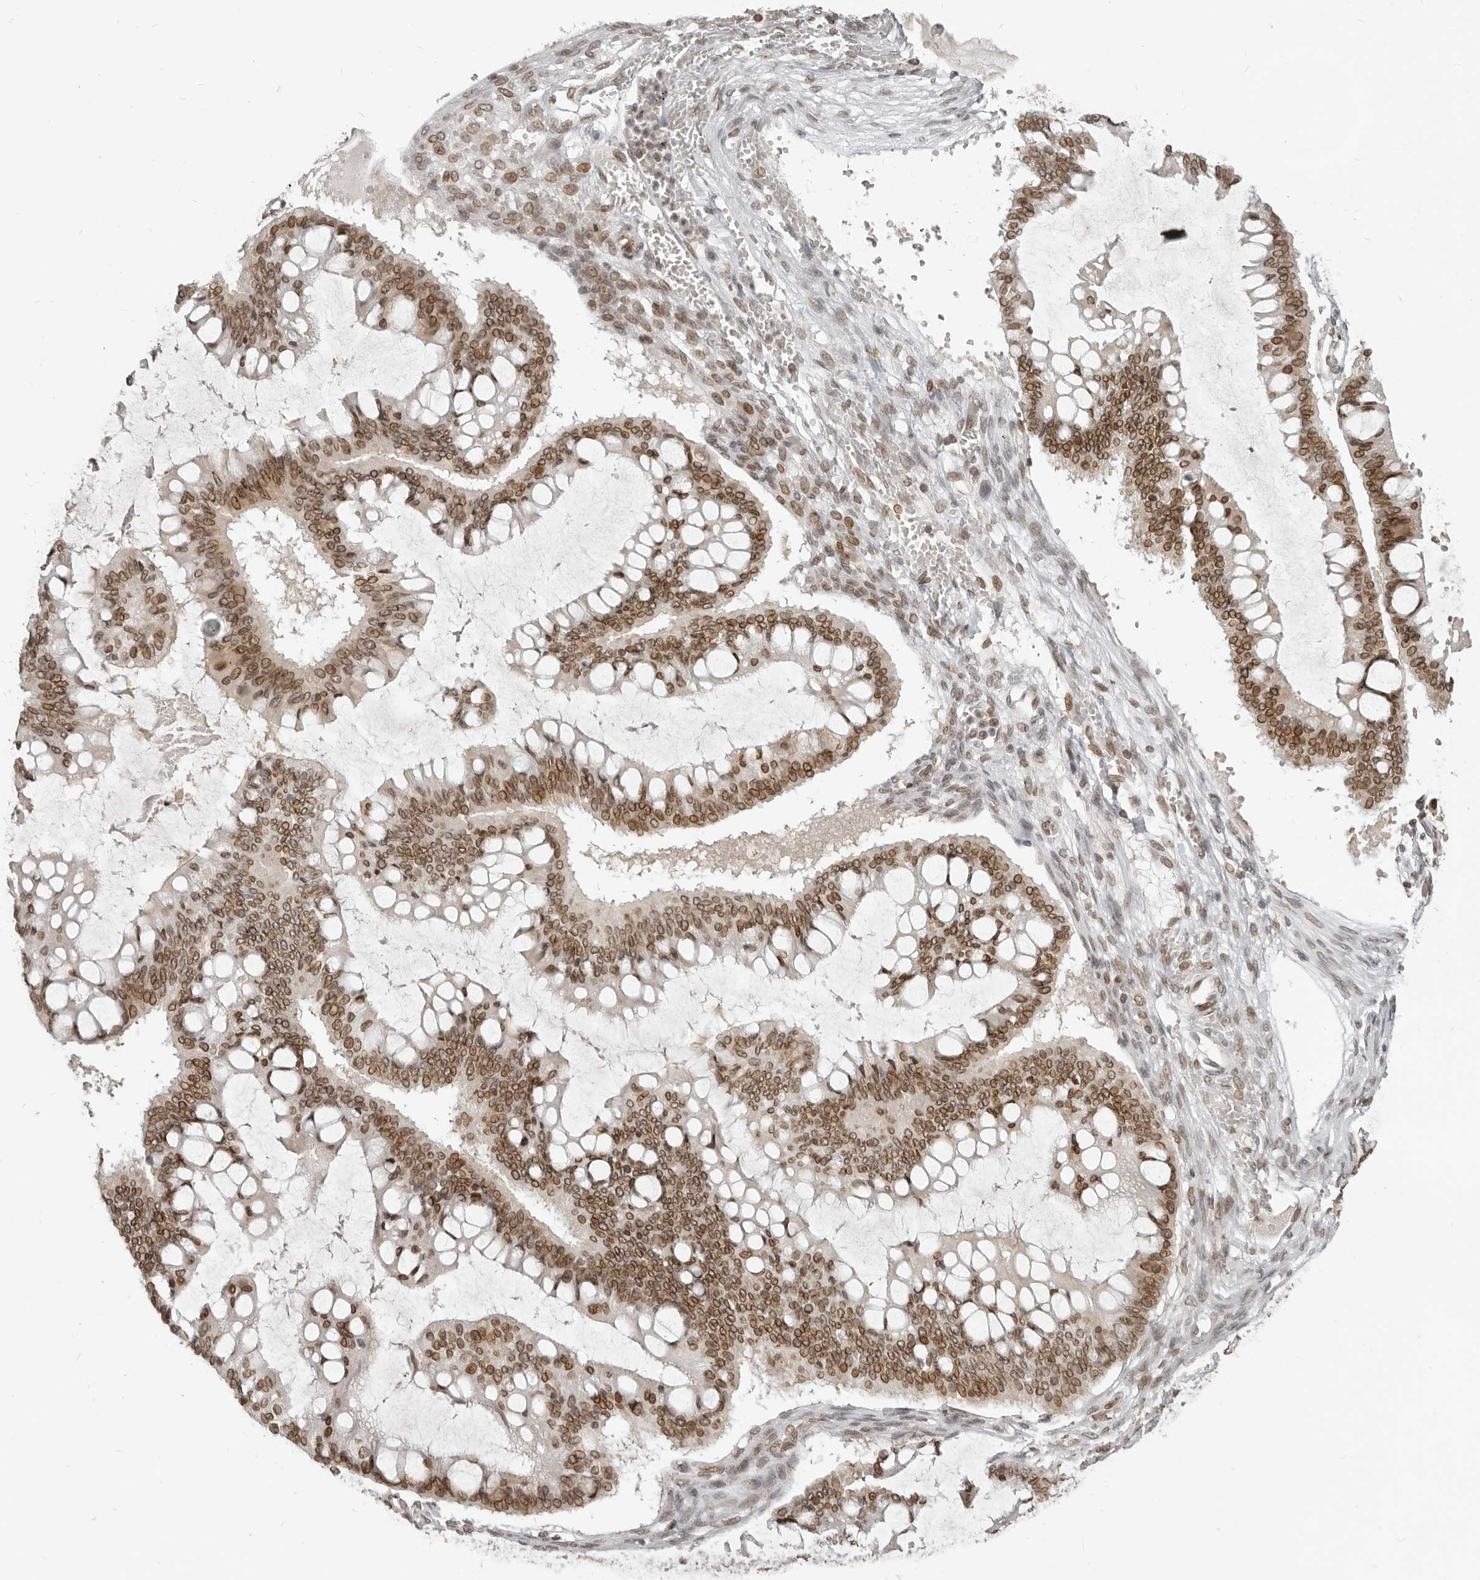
{"staining": {"intensity": "moderate", "quantity": ">75%", "location": "cytoplasmic/membranous,nuclear"}, "tissue": "ovarian cancer", "cell_type": "Tumor cells", "image_type": "cancer", "snomed": [{"axis": "morphology", "description": "Cystadenocarcinoma, mucinous, NOS"}, {"axis": "topography", "description": "Ovary"}], "caption": "Protein staining by immunohistochemistry (IHC) demonstrates moderate cytoplasmic/membranous and nuclear staining in approximately >75% of tumor cells in ovarian mucinous cystadenocarcinoma.", "gene": "NUP153", "patient": {"sex": "female", "age": 73}}